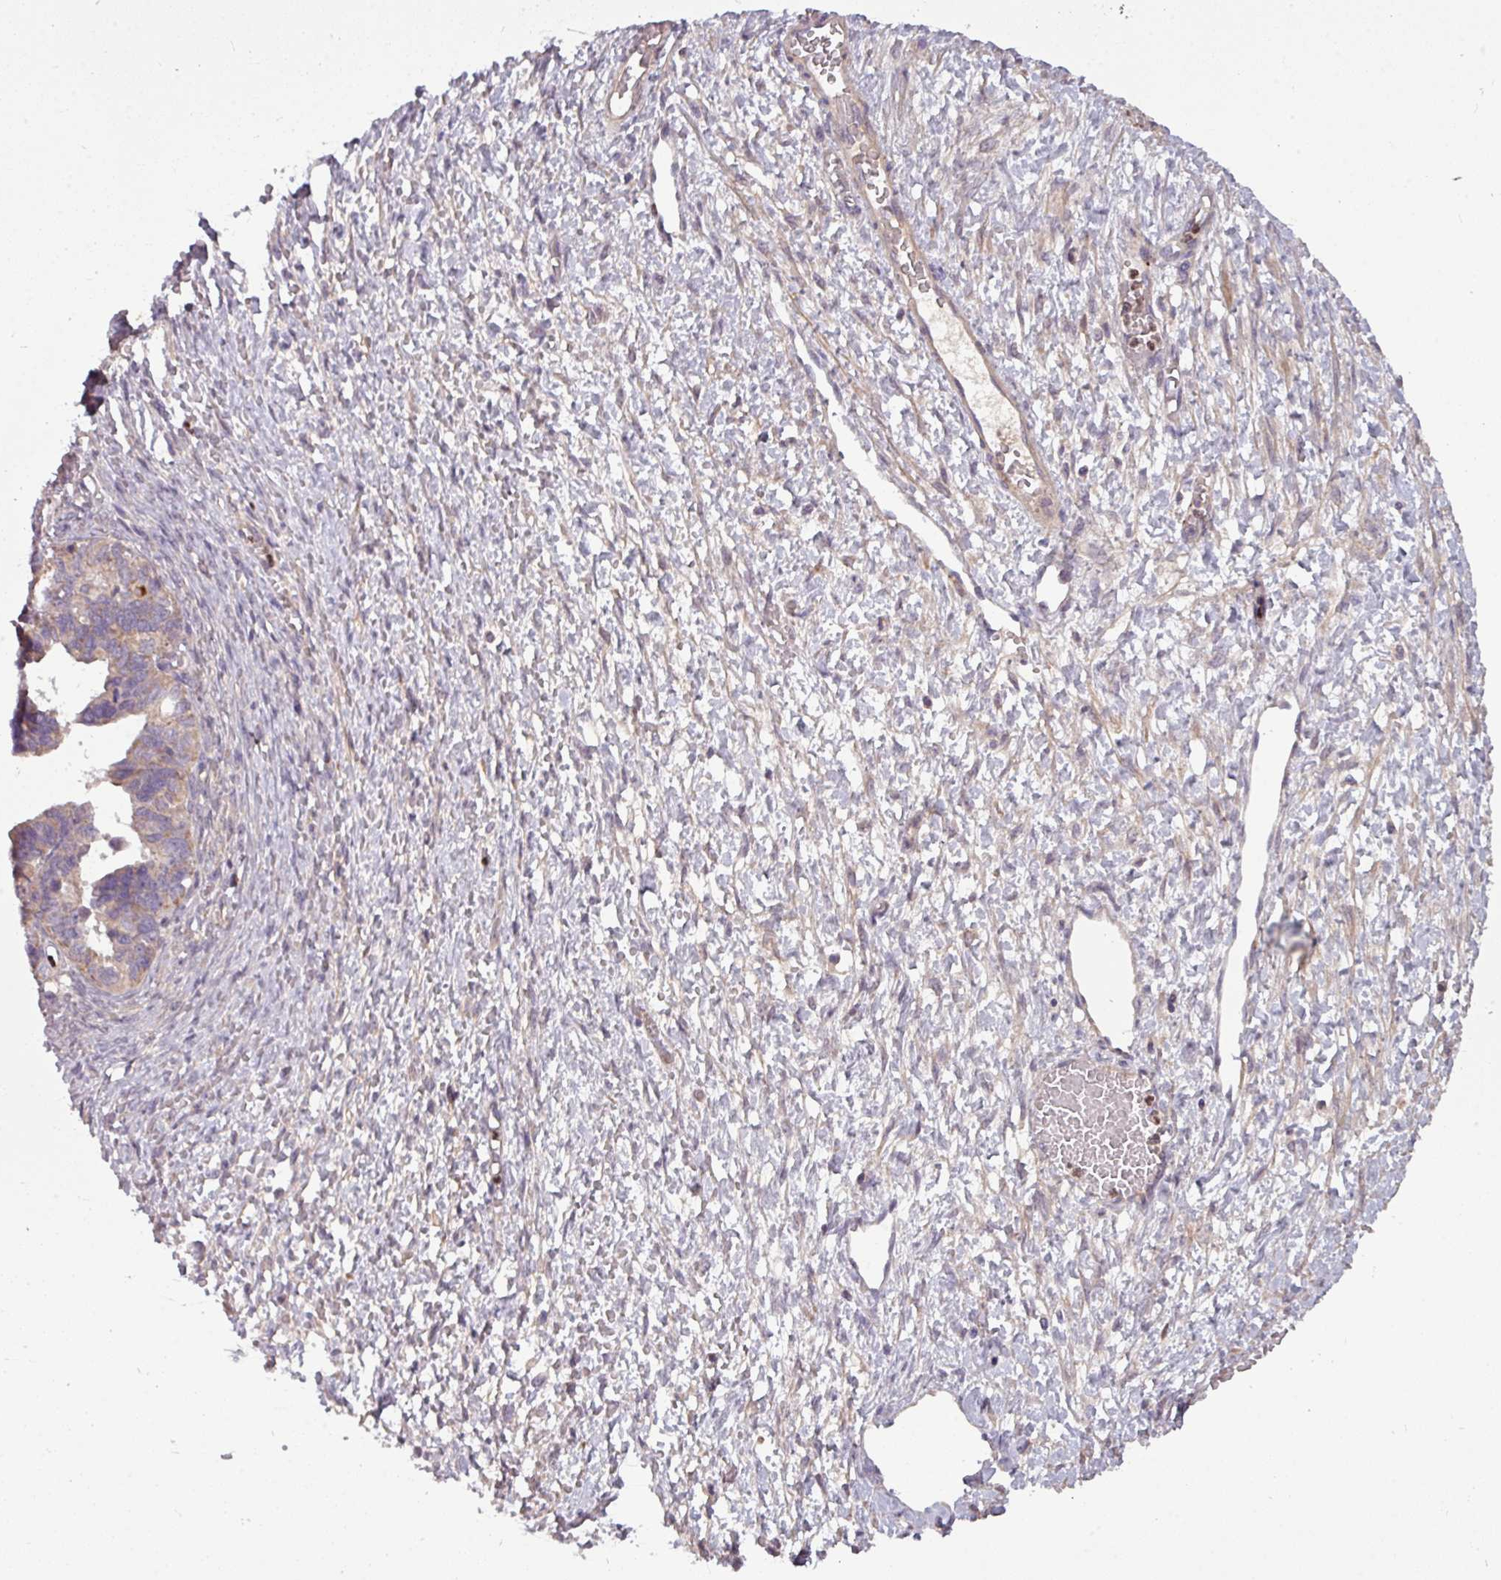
{"staining": {"intensity": "weak", "quantity": "<25%", "location": "cytoplasmic/membranous"}, "tissue": "ovarian cancer", "cell_type": "Tumor cells", "image_type": "cancer", "snomed": [{"axis": "morphology", "description": "Cystadenocarcinoma, serous, NOS"}, {"axis": "topography", "description": "Ovary"}], "caption": "Tumor cells are negative for protein expression in human ovarian serous cystadenocarcinoma.", "gene": "PAPLN", "patient": {"sex": "female", "age": 64}}